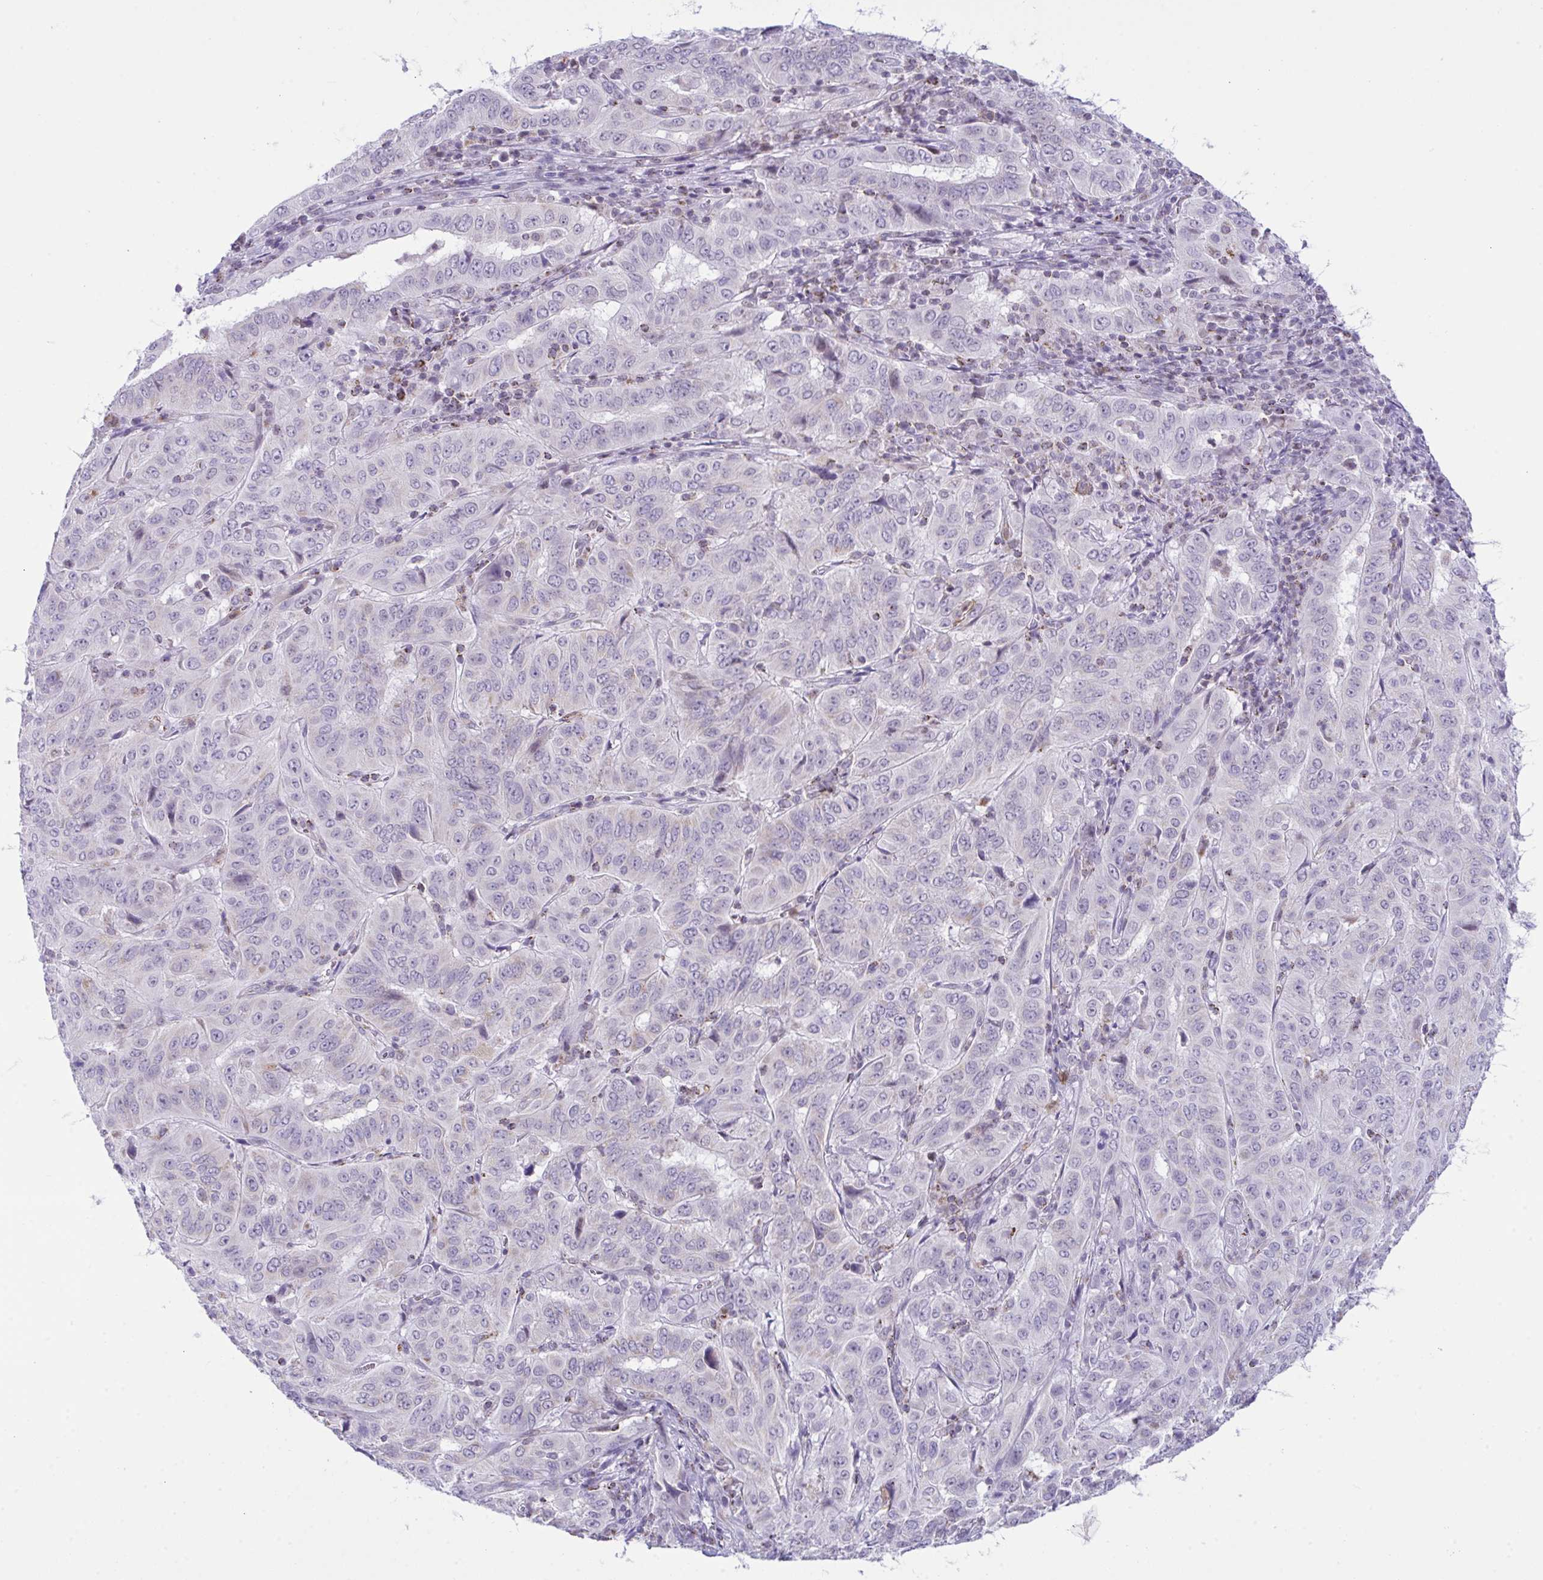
{"staining": {"intensity": "negative", "quantity": "none", "location": "none"}, "tissue": "pancreatic cancer", "cell_type": "Tumor cells", "image_type": "cancer", "snomed": [{"axis": "morphology", "description": "Adenocarcinoma, NOS"}, {"axis": "topography", "description": "Pancreas"}], "caption": "DAB (3,3'-diaminobenzidine) immunohistochemical staining of adenocarcinoma (pancreatic) demonstrates no significant expression in tumor cells.", "gene": "PLA2G12B", "patient": {"sex": "male", "age": 63}}